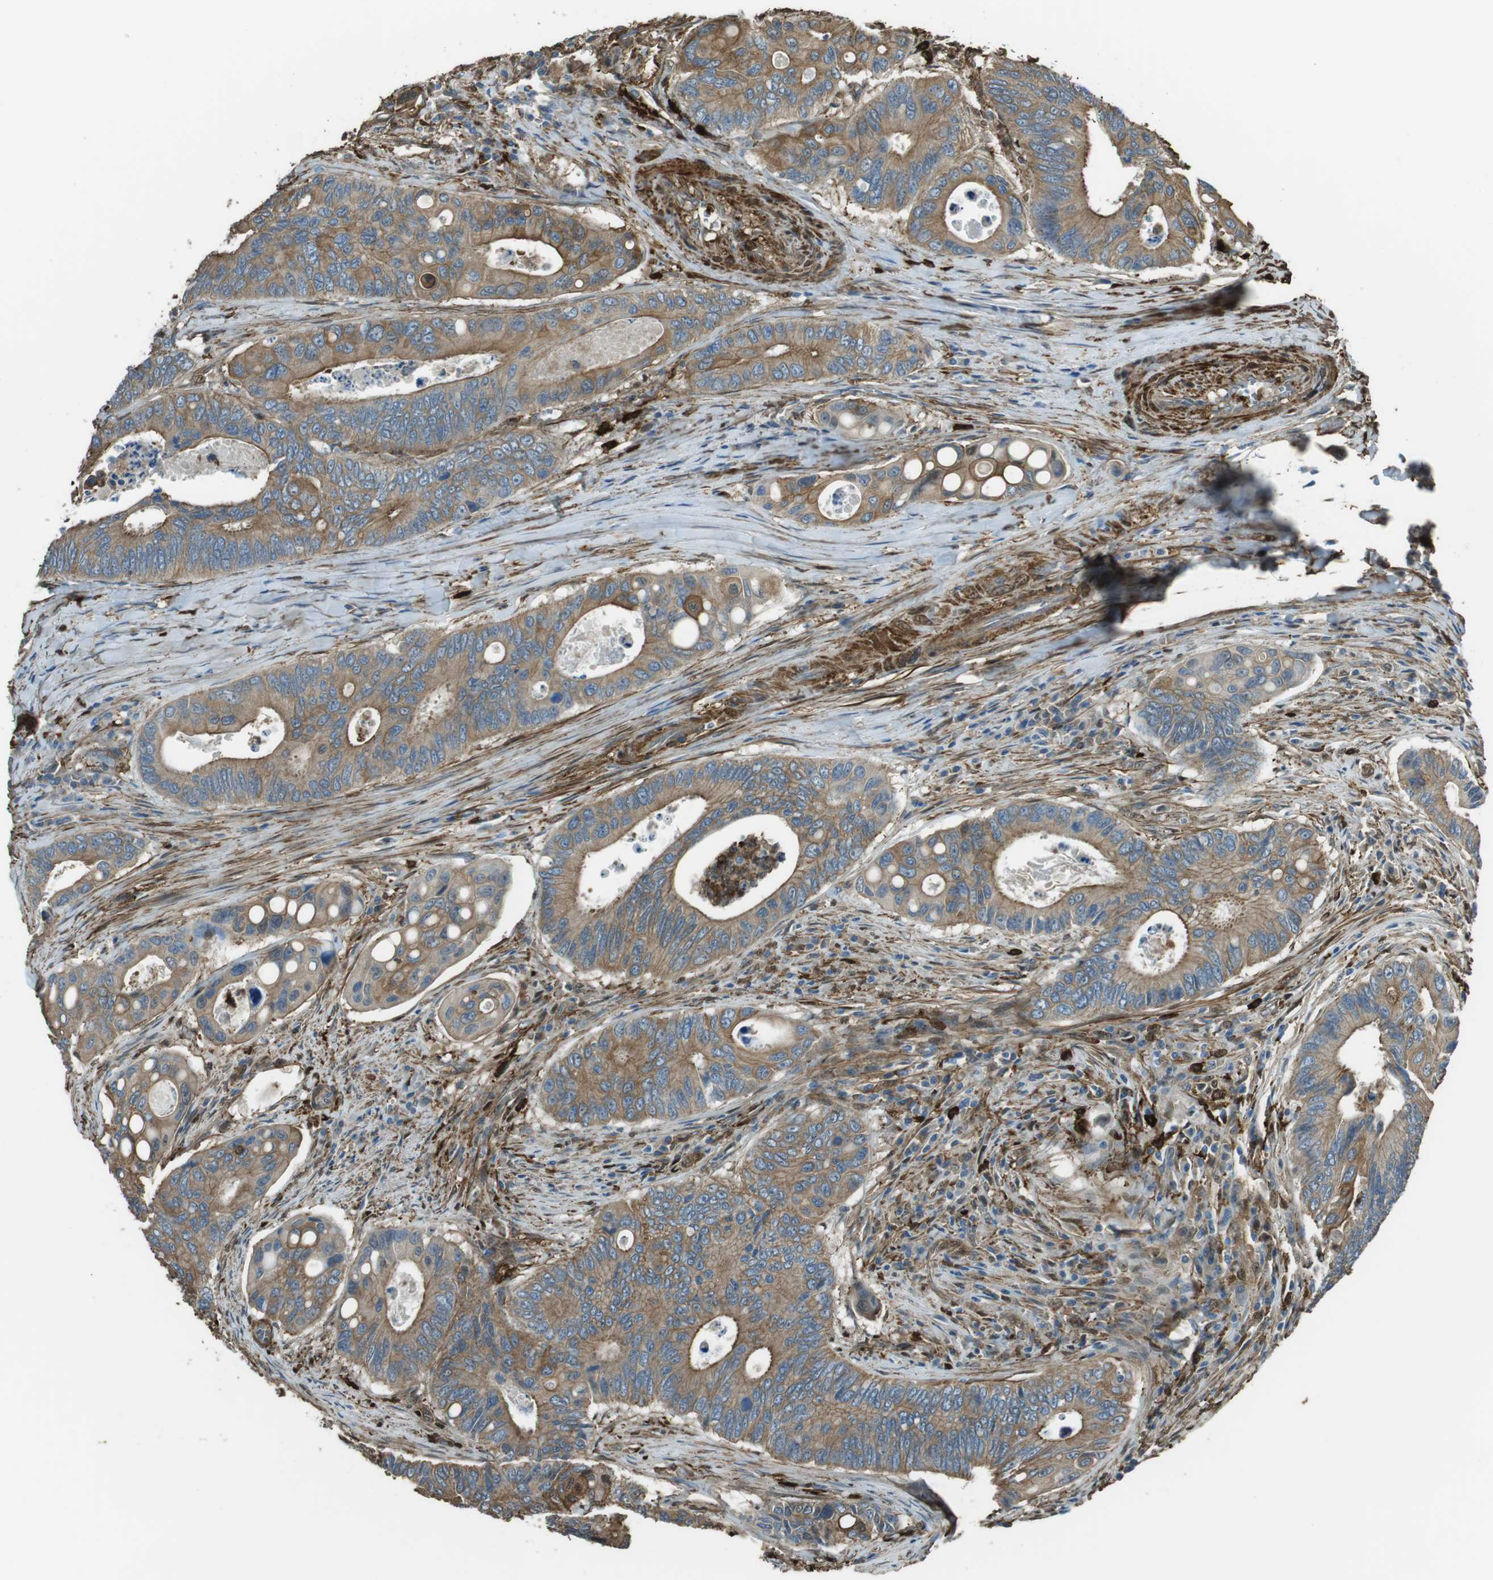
{"staining": {"intensity": "moderate", "quantity": ">75%", "location": "cytoplasmic/membranous"}, "tissue": "colorectal cancer", "cell_type": "Tumor cells", "image_type": "cancer", "snomed": [{"axis": "morphology", "description": "Inflammation, NOS"}, {"axis": "morphology", "description": "Adenocarcinoma, NOS"}, {"axis": "topography", "description": "Colon"}], "caption": "A brown stain labels moderate cytoplasmic/membranous staining of a protein in colorectal adenocarcinoma tumor cells.", "gene": "SFT2D1", "patient": {"sex": "male", "age": 72}}